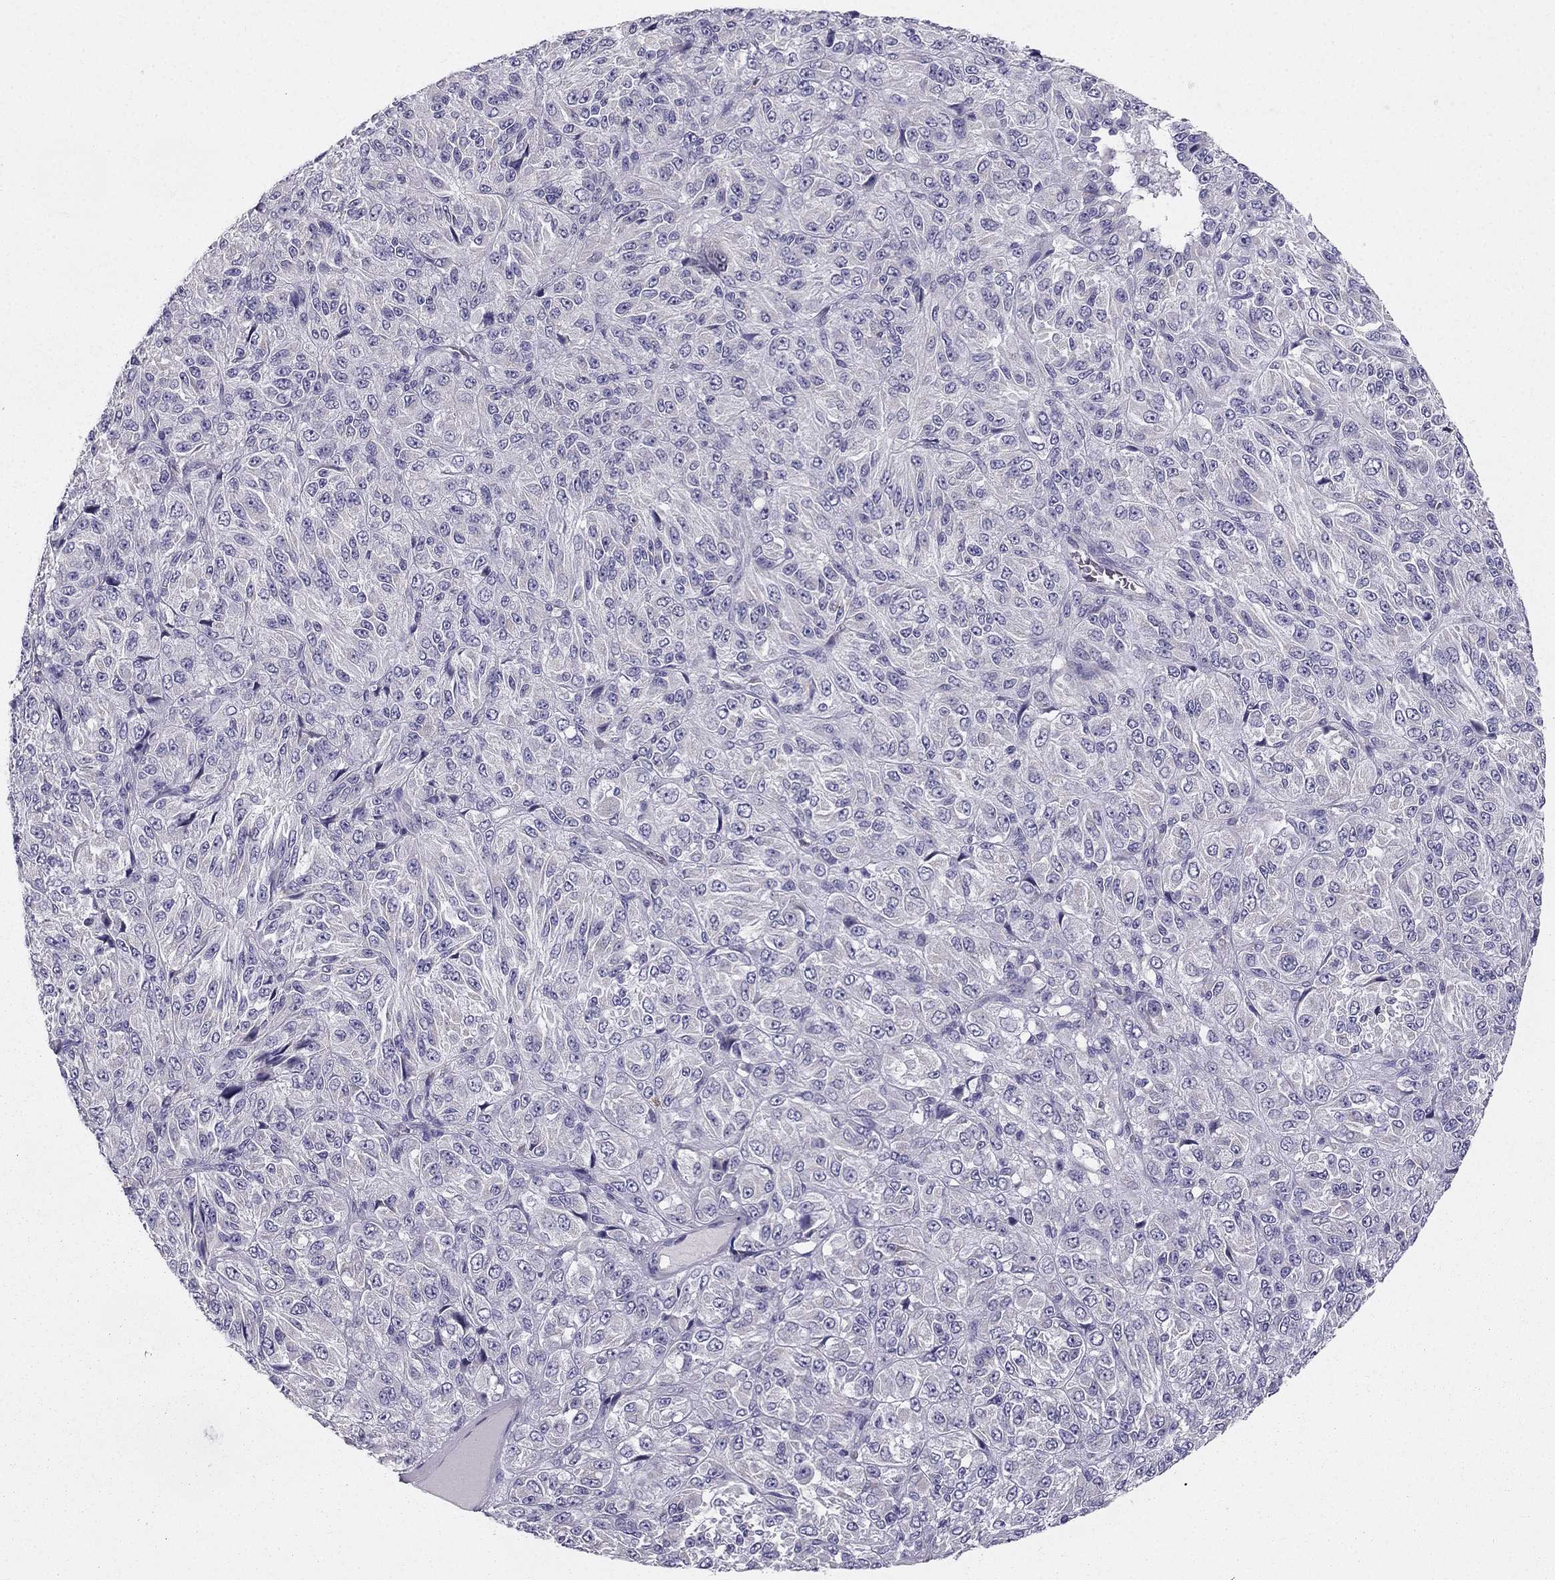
{"staining": {"intensity": "negative", "quantity": "none", "location": "none"}, "tissue": "melanoma", "cell_type": "Tumor cells", "image_type": "cancer", "snomed": [{"axis": "morphology", "description": "Malignant melanoma, Metastatic site"}, {"axis": "topography", "description": "Brain"}], "caption": "Tumor cells are negative for protein expression in human malignant melanoma (metastatic site).", "gene": "SYT5", "patient": {"sex": "female", "age": 56}}